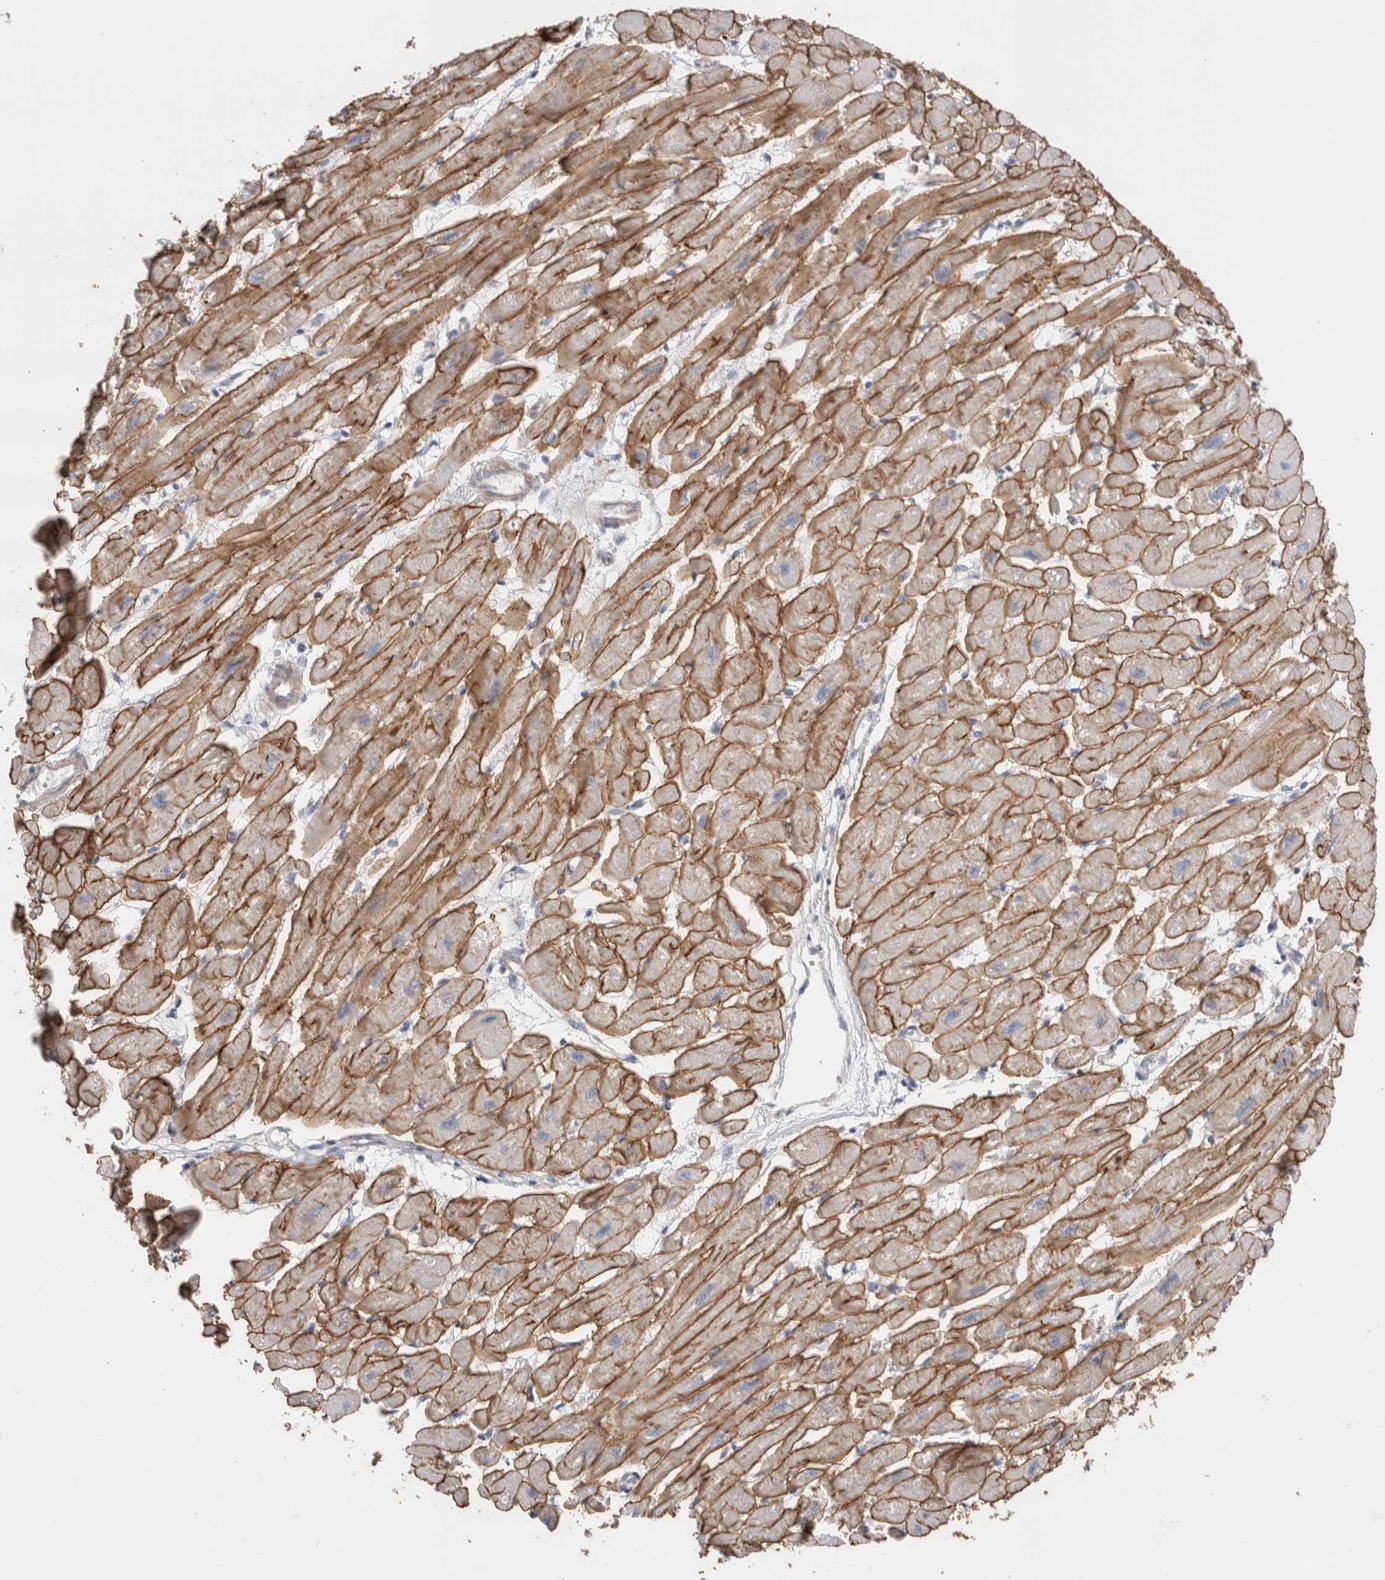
{"staining": {"intensity": "moderate", "quantity": ">75%", "location": "cytoplasmic/membranous"}, "tissue": "heart muscle", "cell_type": "Cardiomyocytes", "image_type": "normal", "snomed": [{"axis": "morphology", "description": "Normal tissue, NOS"}, {"axis": "topography", "description": "Heart"}], "caption": "IHC image of unremarkable heart muscle: human heart muscle stained using immunohistochemistry reveals medium levels of moderate protein expression localized specifically in the cytoplasmic/membranous of cardiomyocytes, appearing as a cytoplasmic/membranous brown color.", "gene": "DMD", "patient": {"sex": "female", "age": 54}}